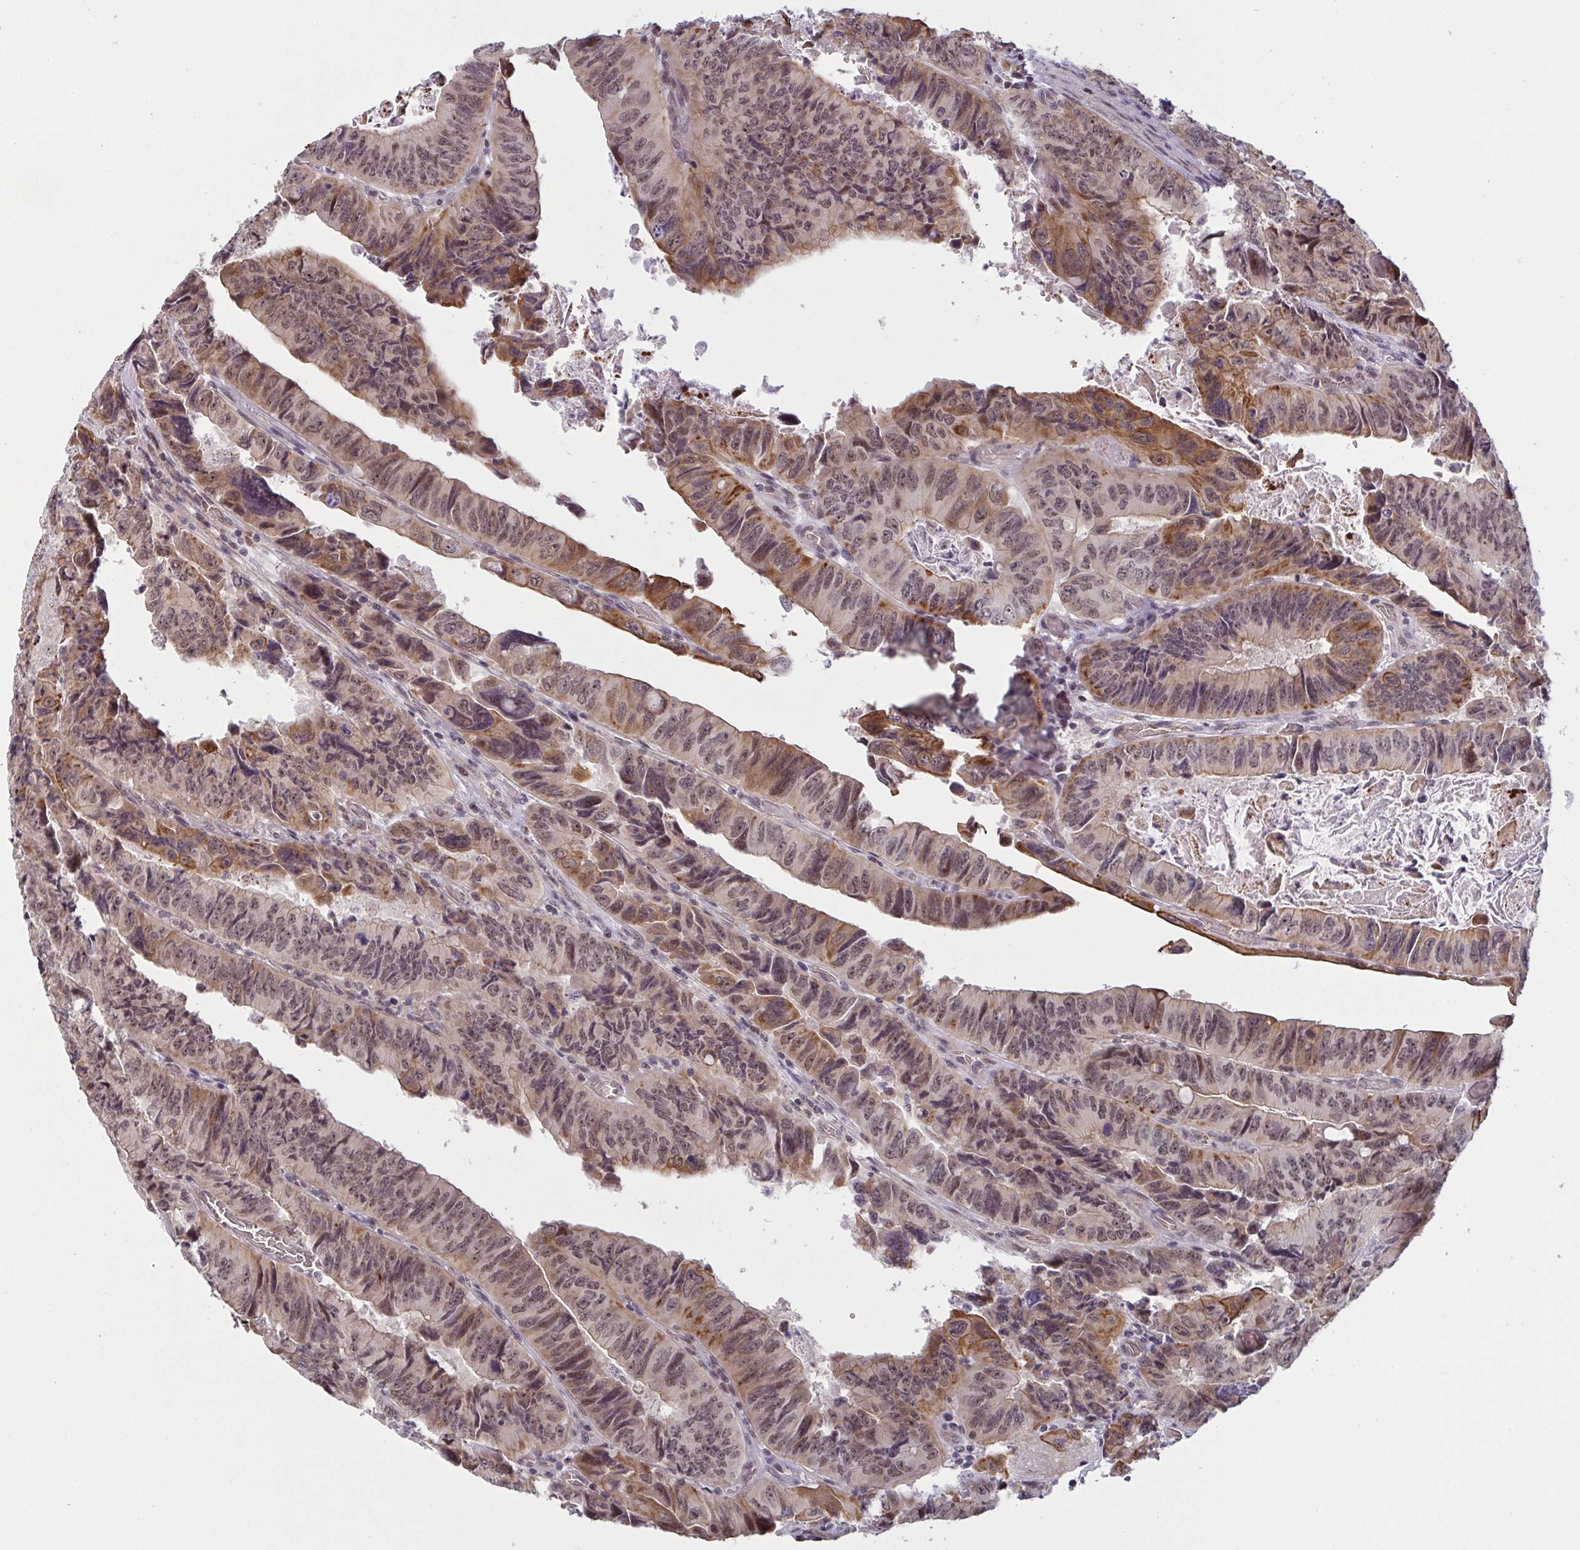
{"staining": {"intensity": "moderate", "quantity": ">75%", "location": "cytoplasmic/membranous,nuclear"}, "tissue": "colorectal cancer", "cell_type": "Tumor cells", "image_type": "cancer", "snomed": [{"axis": "morphology", "description": "Adenocarcinoma, NOS"}, {"axis": "topography", "description": "Colon"}], "caption": "Colorectal adenocarcinoma stained with DAB (3,3'-diaminobenzidine) IHC demonstrates medium levels of moderate cytoplasmic/membranous and nuclear staining in approximately >75% of tumor cells.", "gene": "NLRP13", "patient": {"sex": "female", "age": 84}}